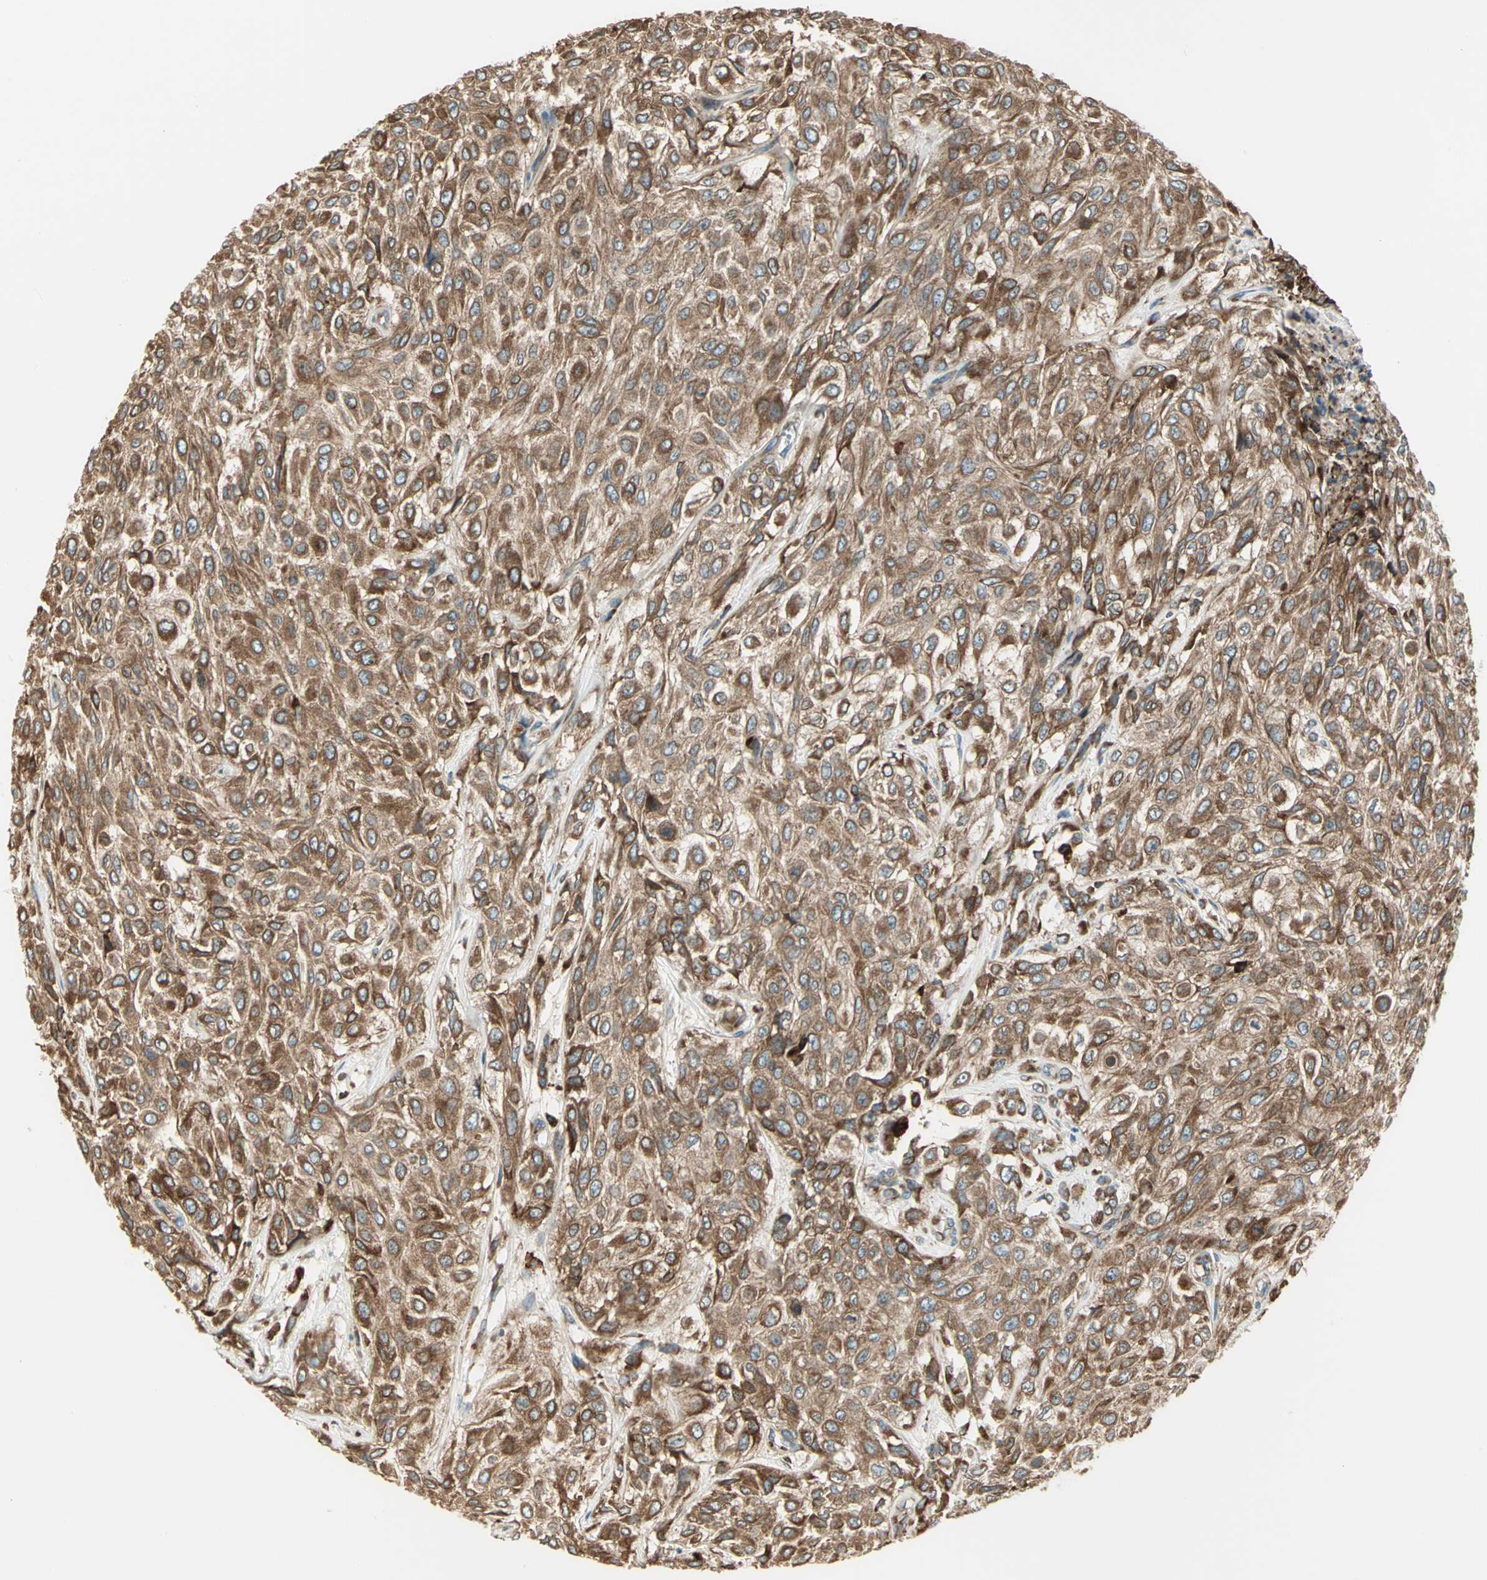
{"staining": {"intensity": "moderate", "quantity": ">75%", "location": "cytoplasmic/membranous"}, "tissue": "urothelial cancer", "cell_type": "Tumor cells", "image_type": "cancer", "snomed": [{"axis": "morphology", "description": "Urothelial carcinoma, High grade"}, {"axis": "topography", "description": "Urinary bladder"}], "caption": "This is a micrograph of immunohistochemistry (IHC) staining of urothelial cancer, which shows moderate expression in the cytoplasmic/membranous of tumor cells.", "gene": "PDIA4", "patient": {"sex": "male", "age": 57}}